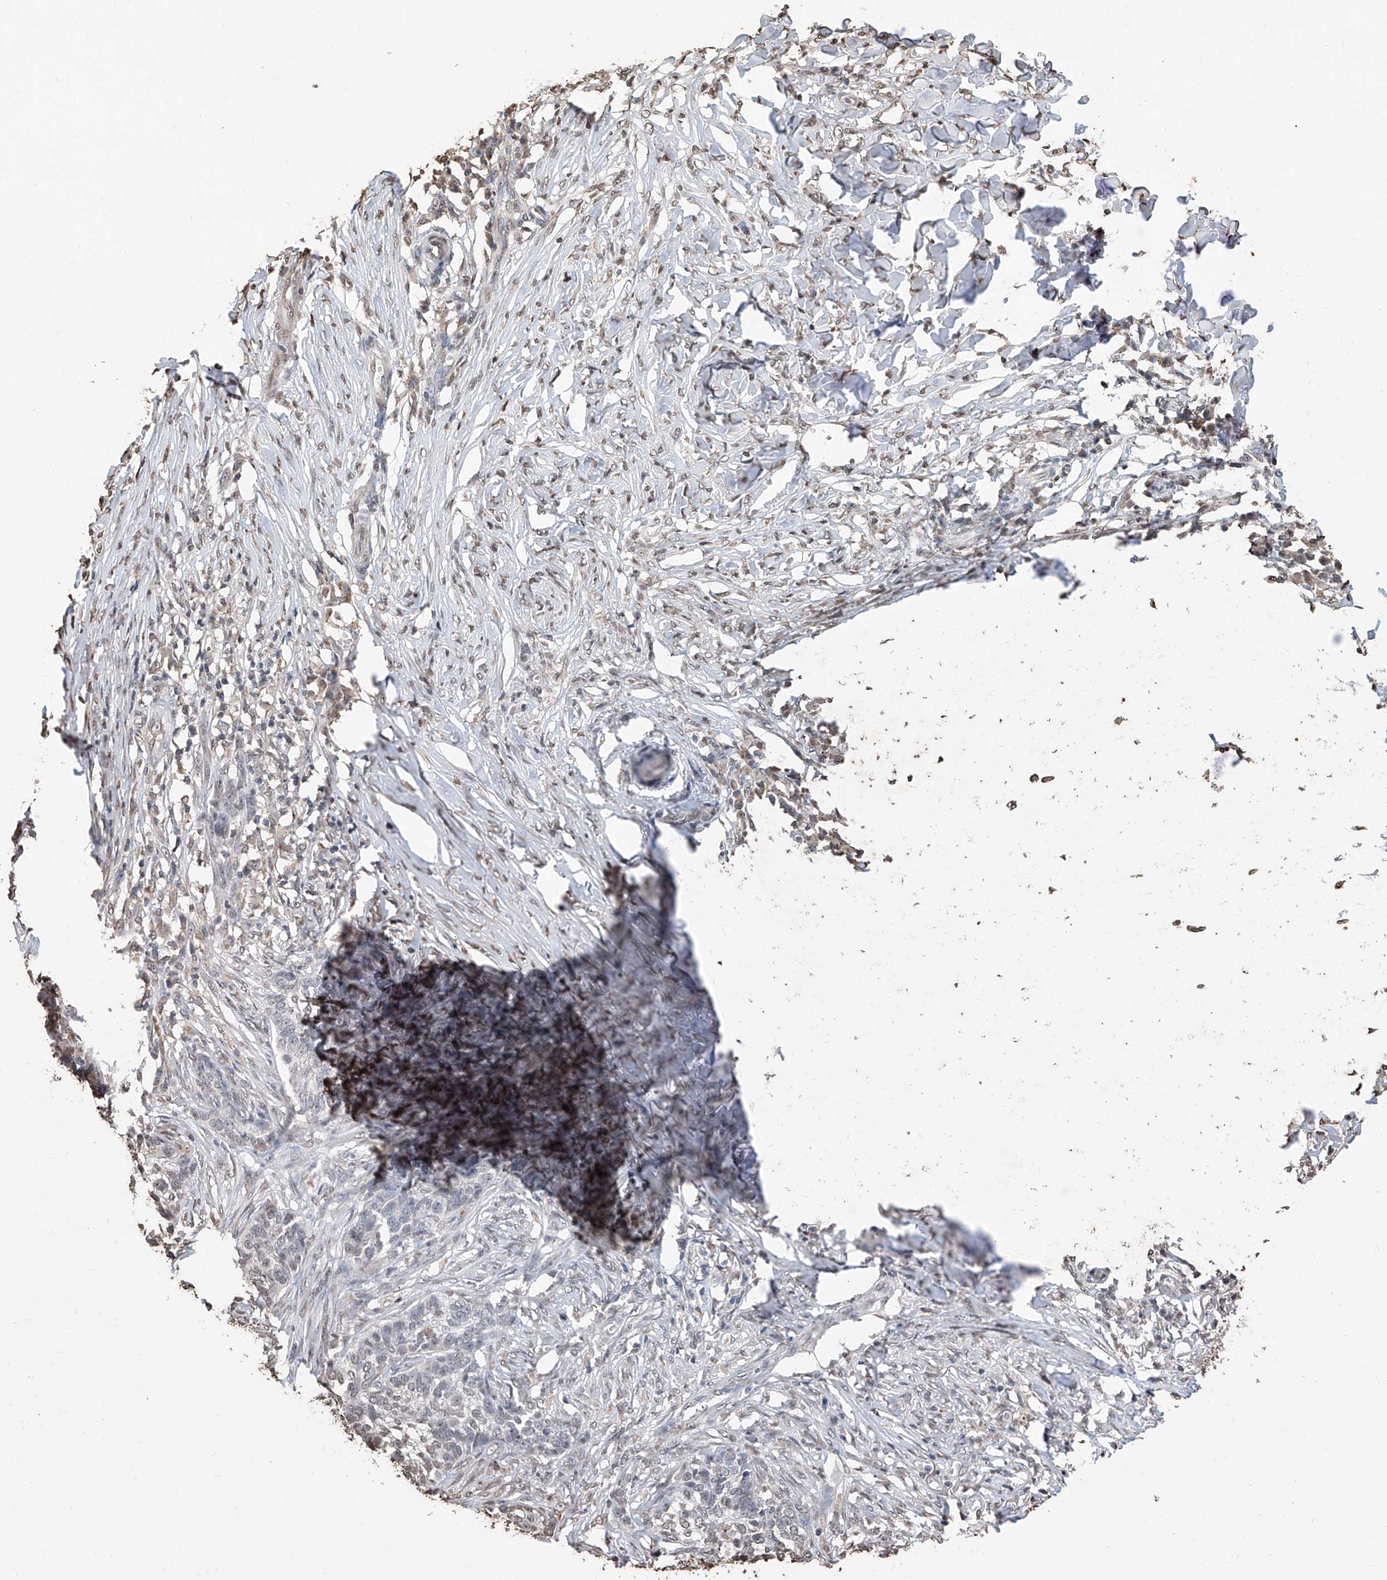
{"staining": {"intensity": "negative", "quantity": "none", "location": "none"}, "tissue": "skin cancer", "cell_type": "Tumor cells", "image_type": "cancer", "snomed": [{"axis": "morphology", "description": "Basal cell carcinoma"}, {"axis": "topography", "description": "Skin"}], "caption": "Protein analysis of skin cancer (basal cell carcinoma) reveals no significant staining in tumor cells.", "gene": "RP9", "patient": {"sex": "male", "age": 85}}